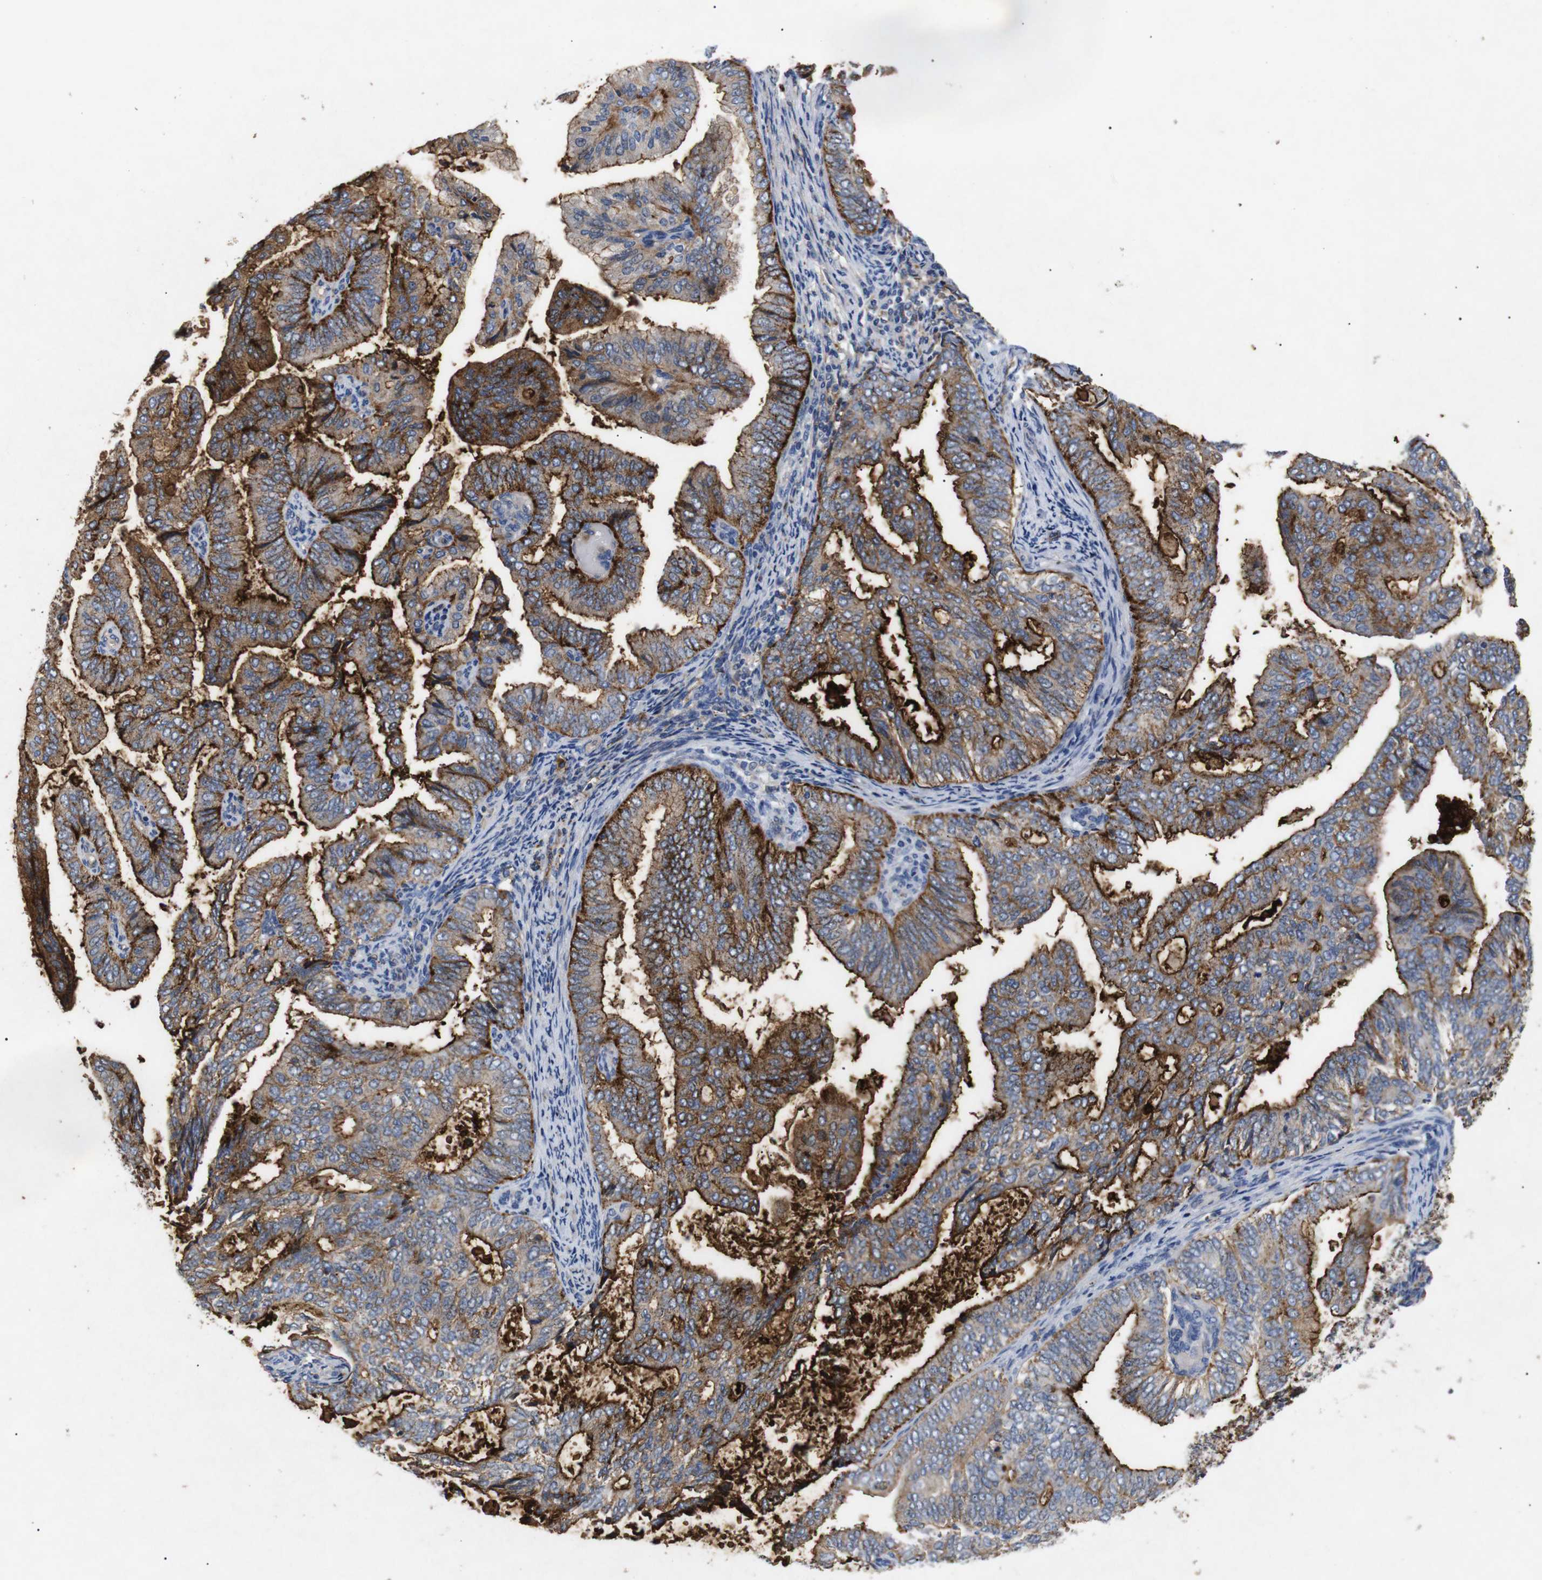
{"staining": {"intensity": "strong", "quantity": ">75%", "location": "cytoplasmic/membranous"}, "tissue": "endometrial cancer", "cell_type": "Tumor cells", "image_type": "cancer", "snomed": [{"axis": "morphology", "description": "Adenocarcinoma, NOS"}, {"axis": "topography", "description": "Endometrium"}], "caption": "Immunohistochemistry histopathology image of endometrial adenocarcinoma stained for a protein (brown), which displays high levels of strong cytoplasmic/membranous expression in about >75% of tumor cells.", "gene": "SDCBP", "patient": {"sex": "female", "age": 58}}